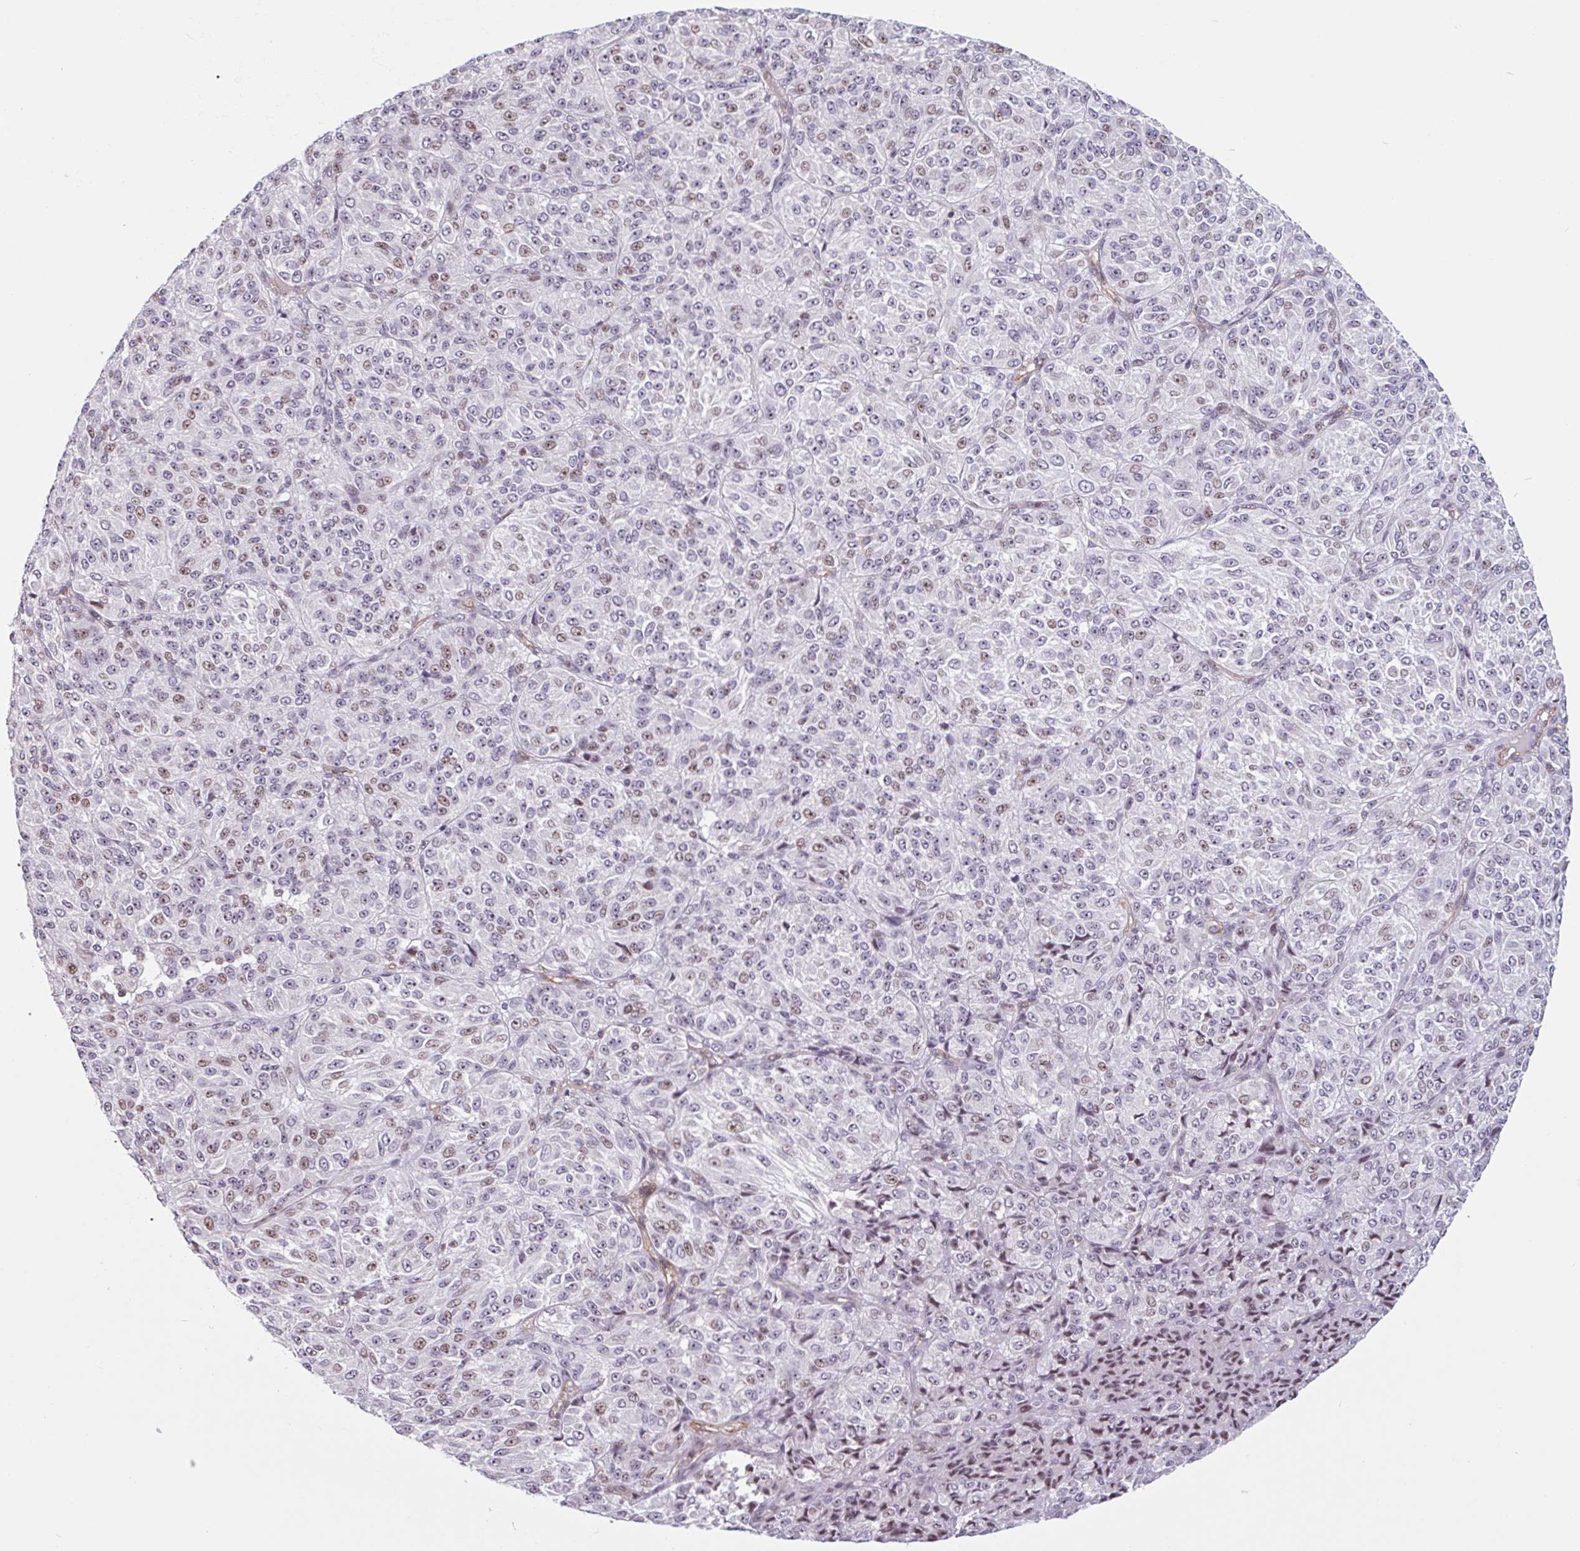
{"staining": {"intensity": "moderate", "quantity": "25%-75%", "location": "nuclear"}, "tissue": "melanoma", "cell_type": "Tumor cells", "image_type": "cancer", "snomed": [{"axis": "morphology", "description": "Malignant melanoma, Metastatic site"}, {"axis": "topography", "description": "Brain"}], "caption": "A brown stain shows moderate nuclear positivity of a protein in melanoma tumor cells.", "gene": "ZNF689", "patient": {"sex": "female", "age": 56}}